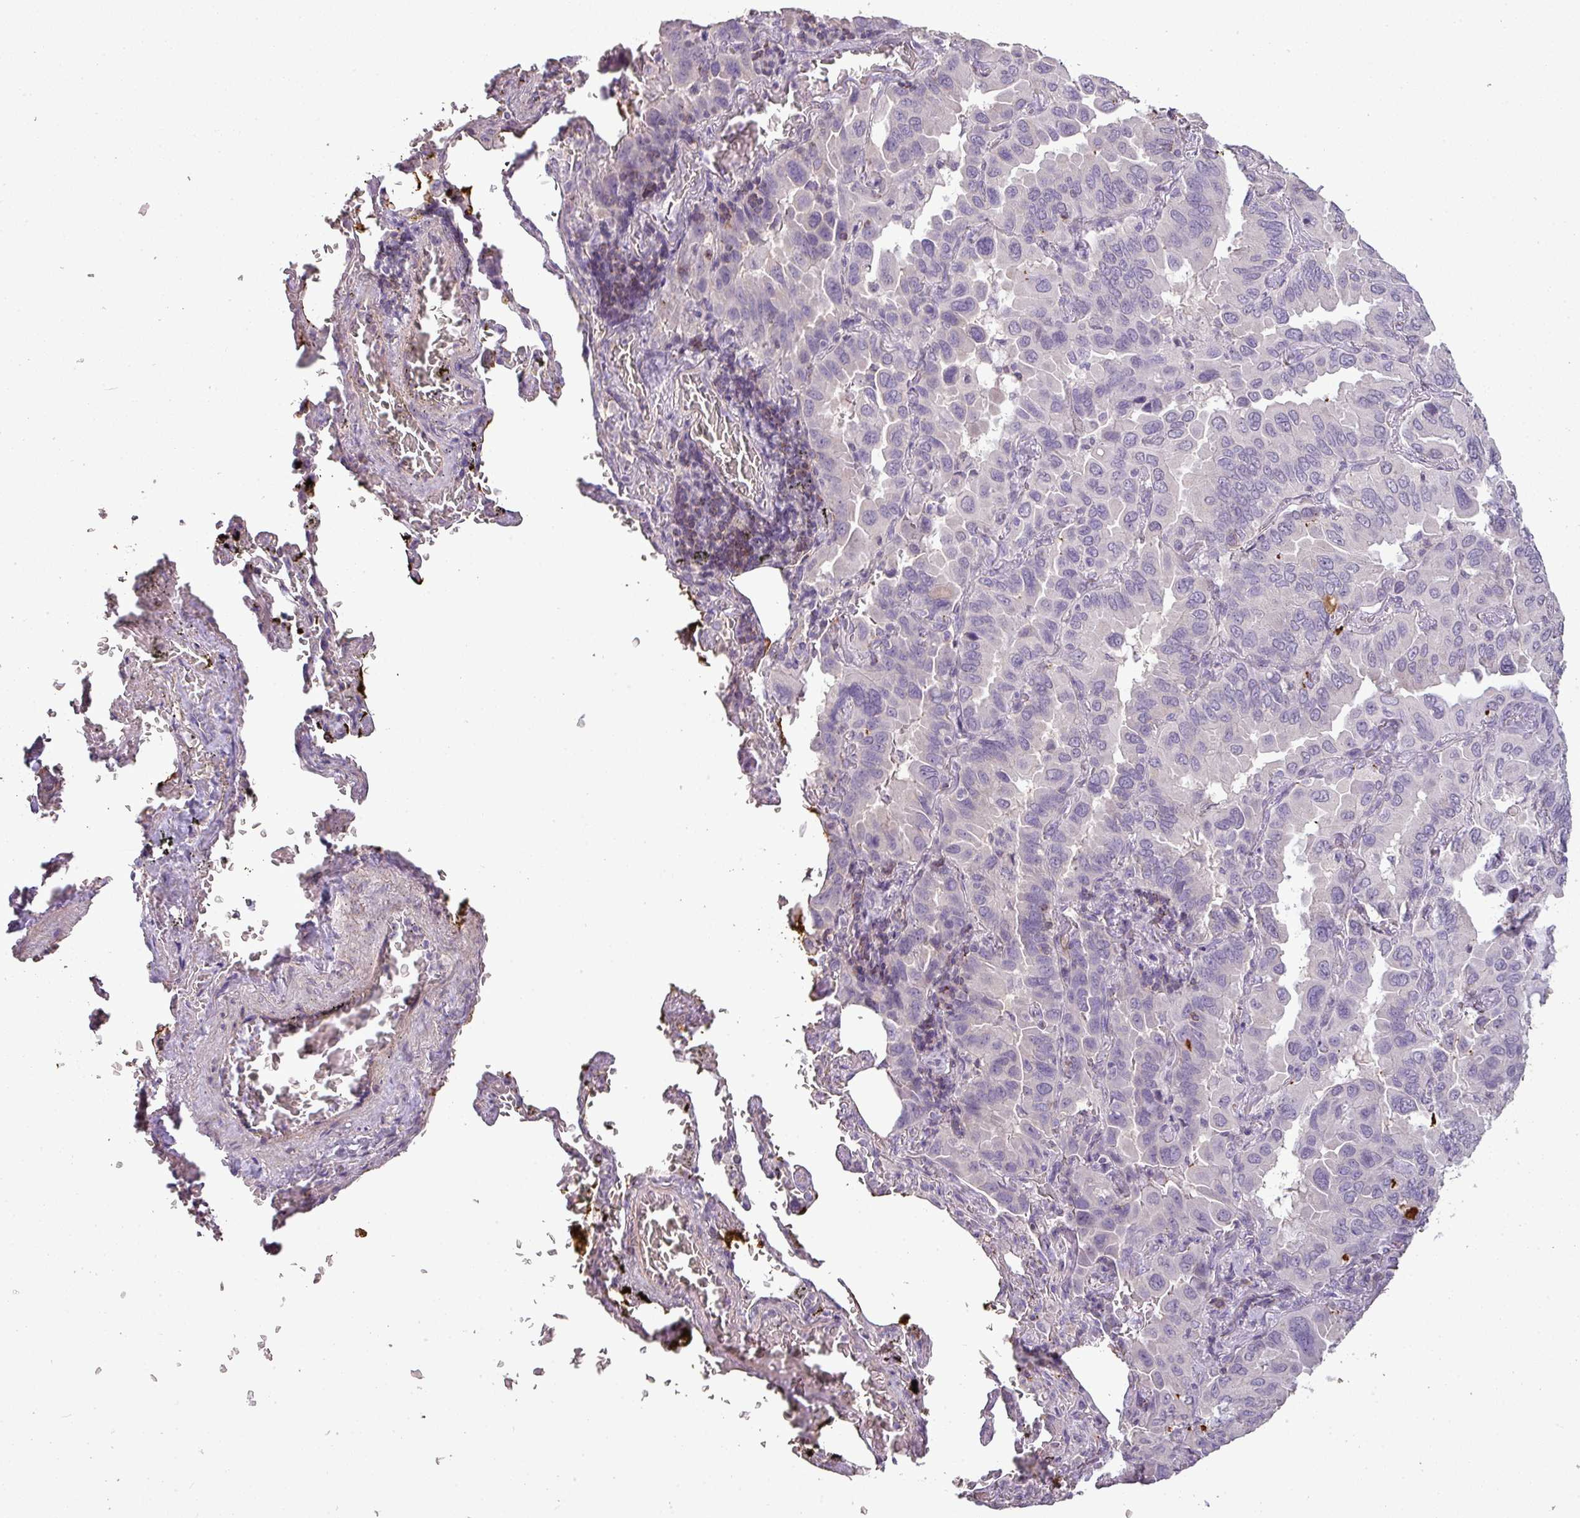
{"staining": {"intensity": "negative", "quantity": "none", "location": "none"}, "tissue": "lung cancer", "cell_type": "Tumor cells", "image_type": "cancer", "snomed": [{"axis": "morphology", "description": "Adenocarcinoma, NOS"}, {"axis": "topography", "description": "Lung"}], "caption": "Tumor cells show no significant staining in lung cancer.", "gene": "LY9", "patient": {"sex": "male", "age": 64}}